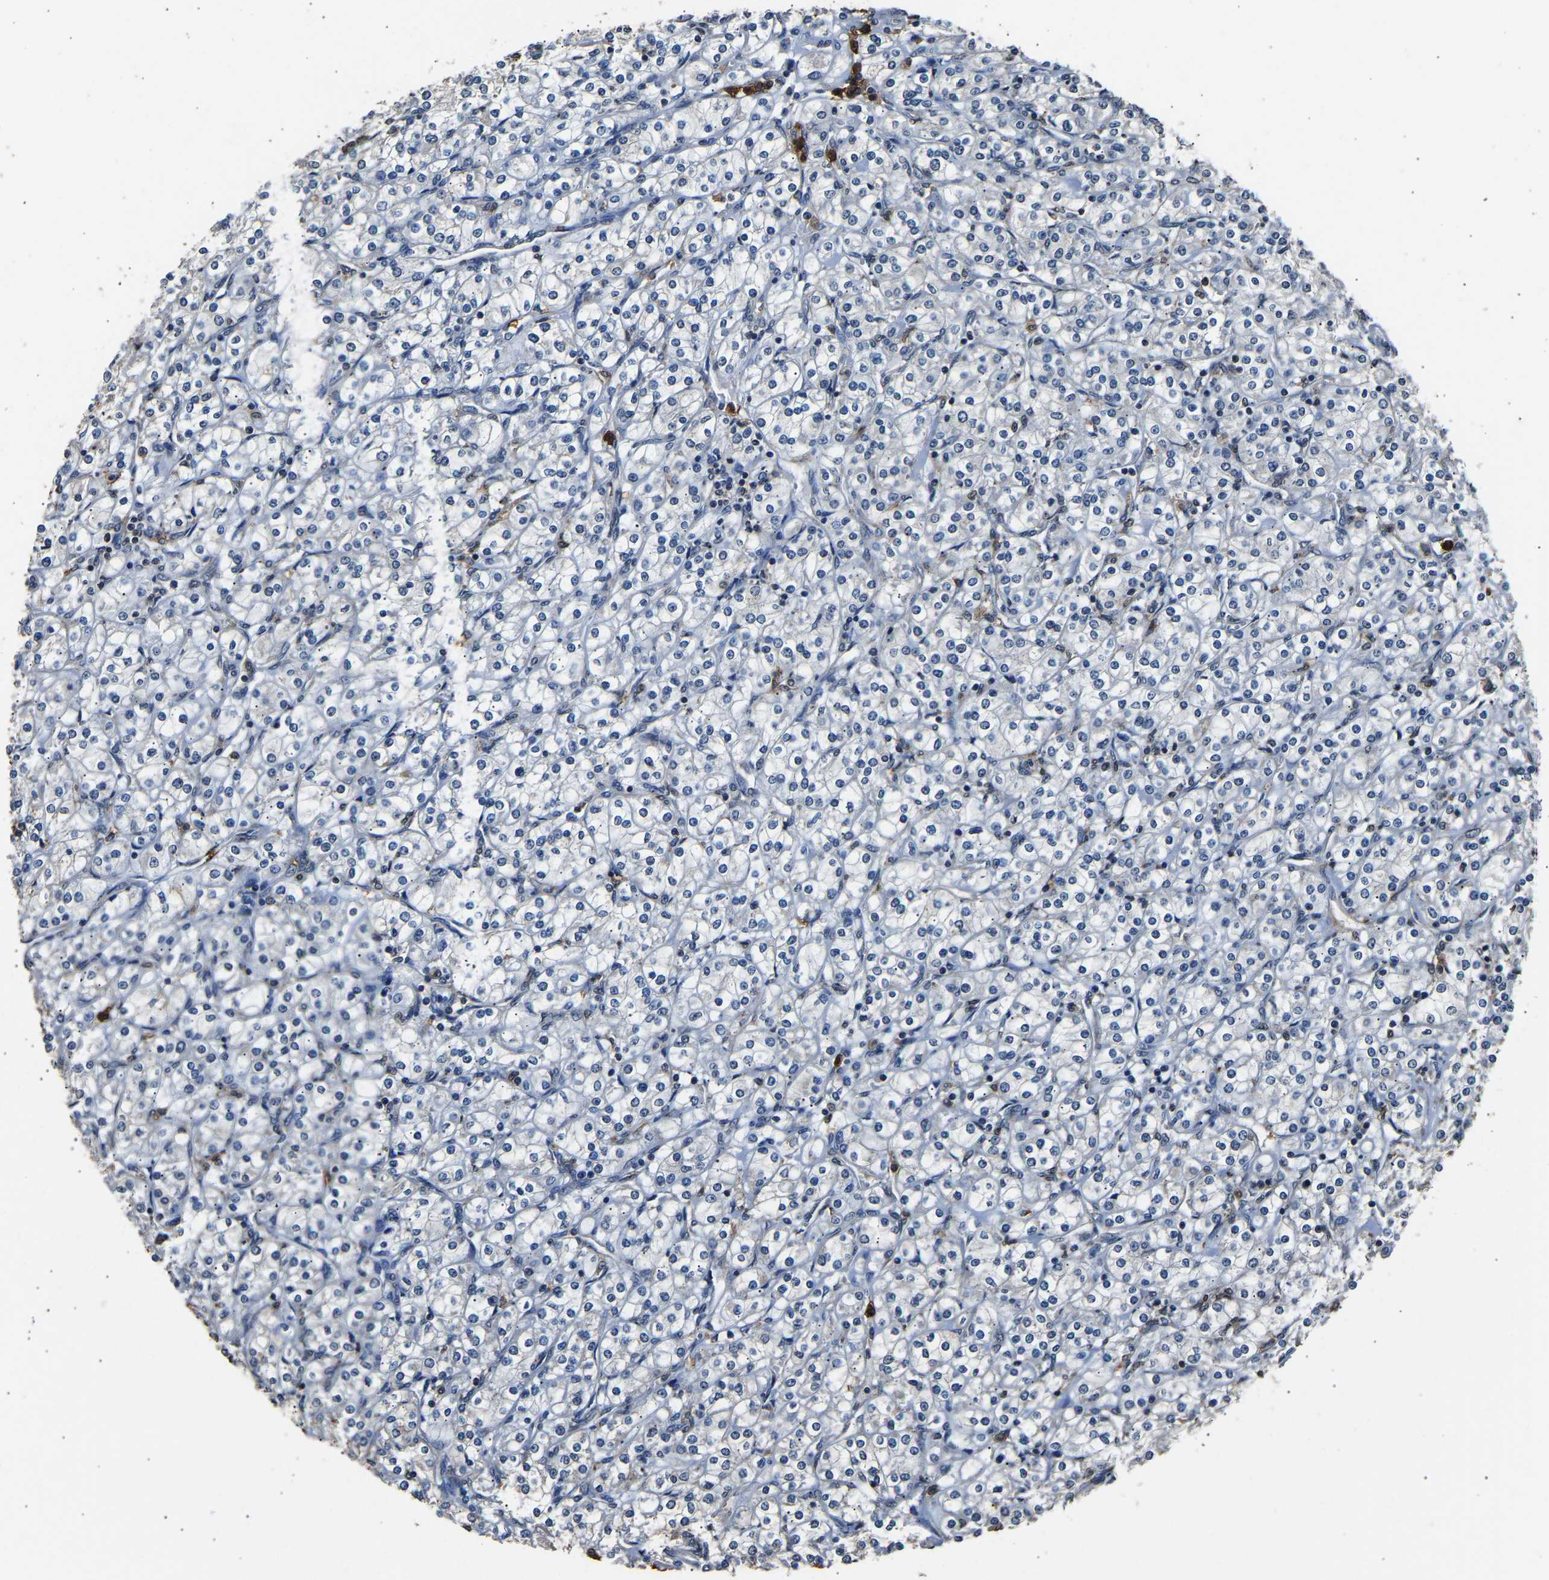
{"staining": {"intensity": "negative", "quantity": "none", "location": "none"}, "tissue": "renal cancer", "cell_type": "Tumor cells", "image_type": "cancer", "snomed": [{"axis": "morphology", "description": "Adenocarcinoma, NOS"}, {"axis": "topography", "description": "Kidney"}], "caption": "The micrograph displays no significant expression in tumor cells of renal cancer (adenocarcinoma). (Stains: DAB (3,3'-diaminobenzidine) immunohistochemistry (IHC) with hematoxylin counter stain, Microscopy: brightfield microscopy at high magnification).", "gene": "SAFB", "patient": {"sex": "male", "age": 77}}